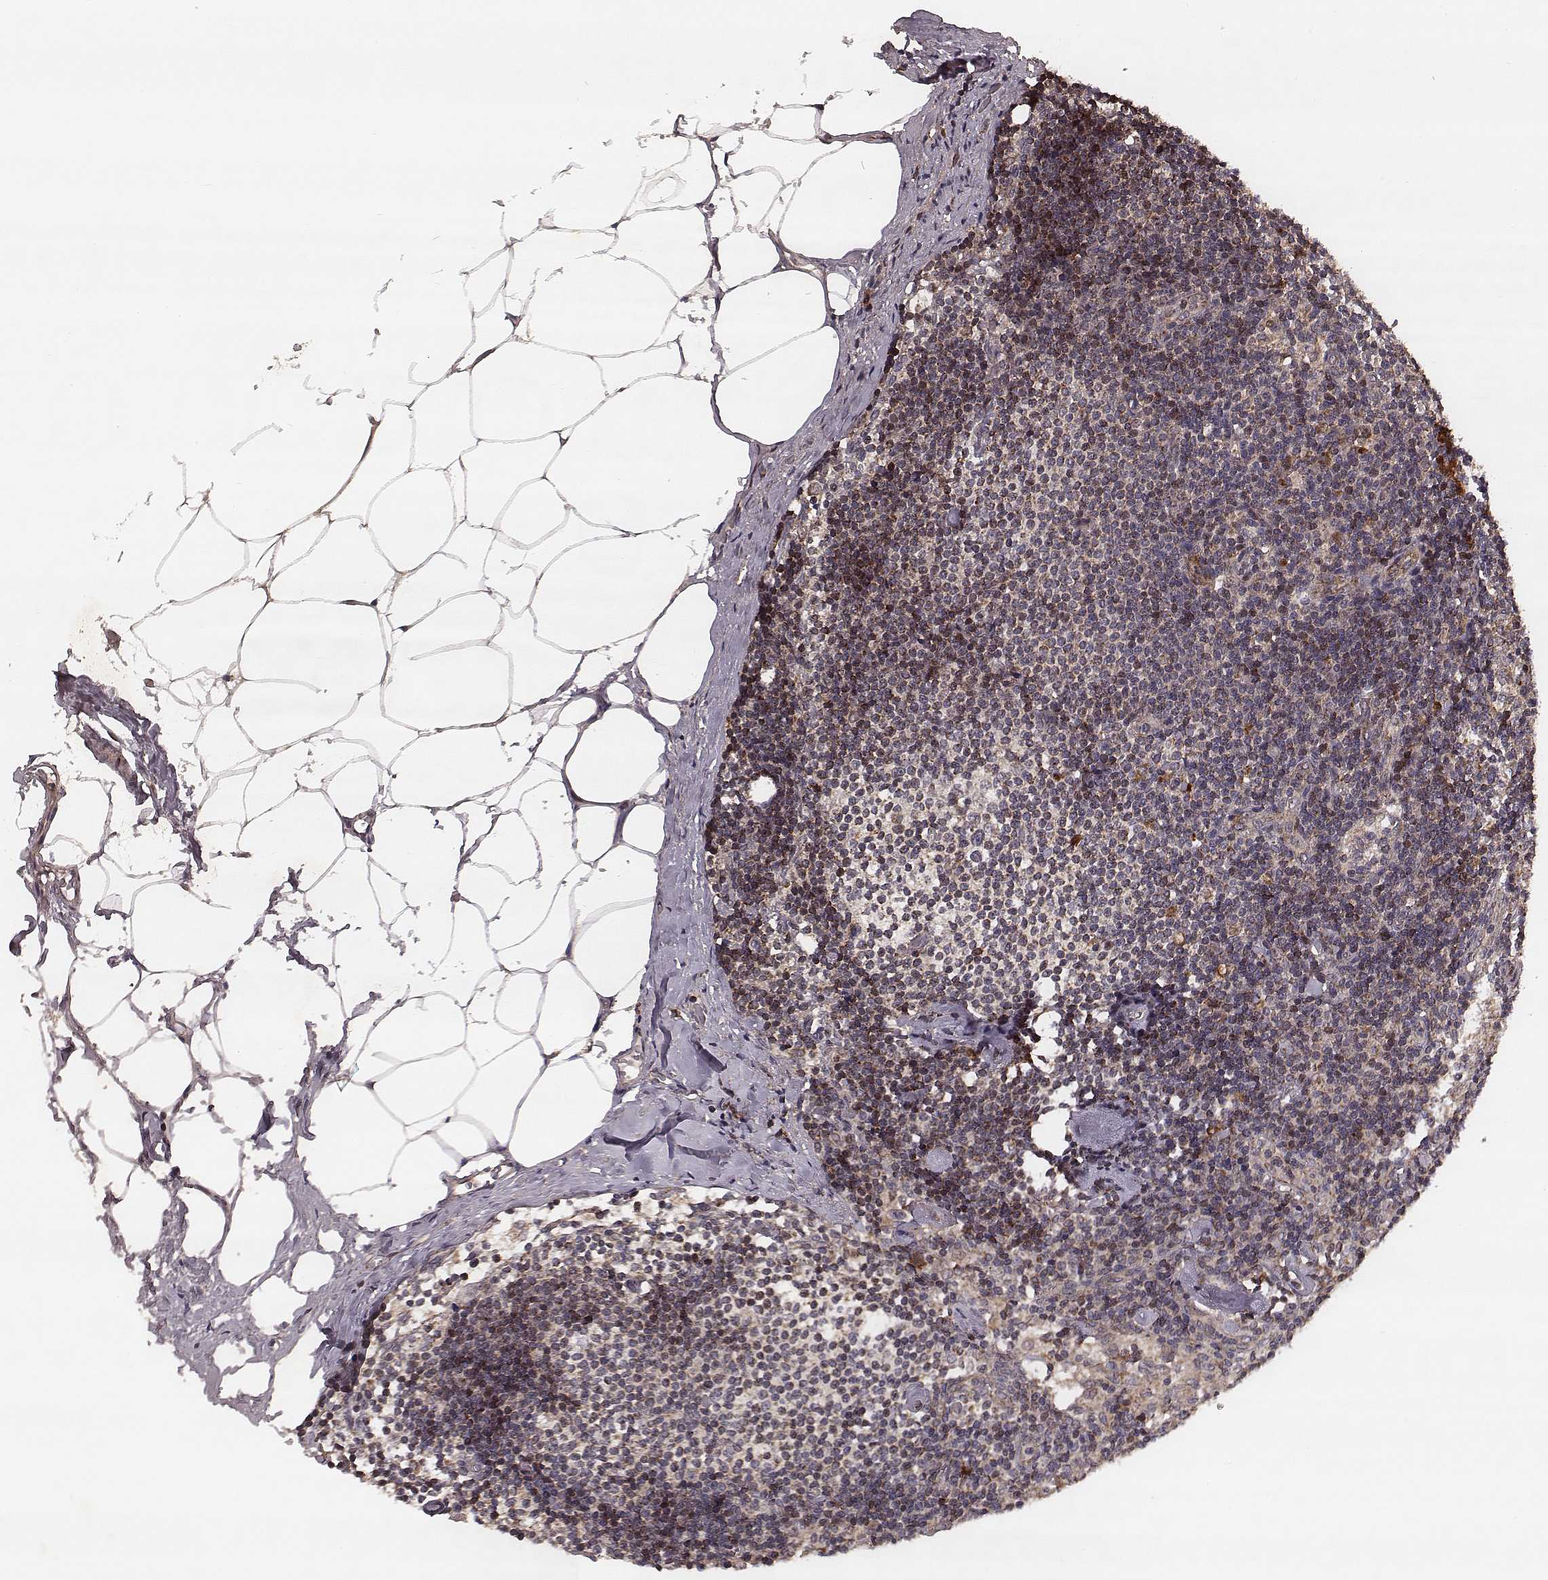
{"staining": {"intensity": "strong", "quantity": "<25%", "location": "cytoplasmic/membranous"}, "tissue": "lymph node", "cell_type": "Germinal center cells", "image_type": "normal", "snomed": [{"axis": "morphology", "description": "Normal tissue, NOS"}, {"axis": "topography", "description": "Lymph node"}], "caption": "Protein staining demonstrates strong cytoplasmic/membranous staining in approximately <25% of germinal center cells in unremarkable lymph node.", "gene": "ZDHHC21", "patient": {"sex": "female", "age": 69}}